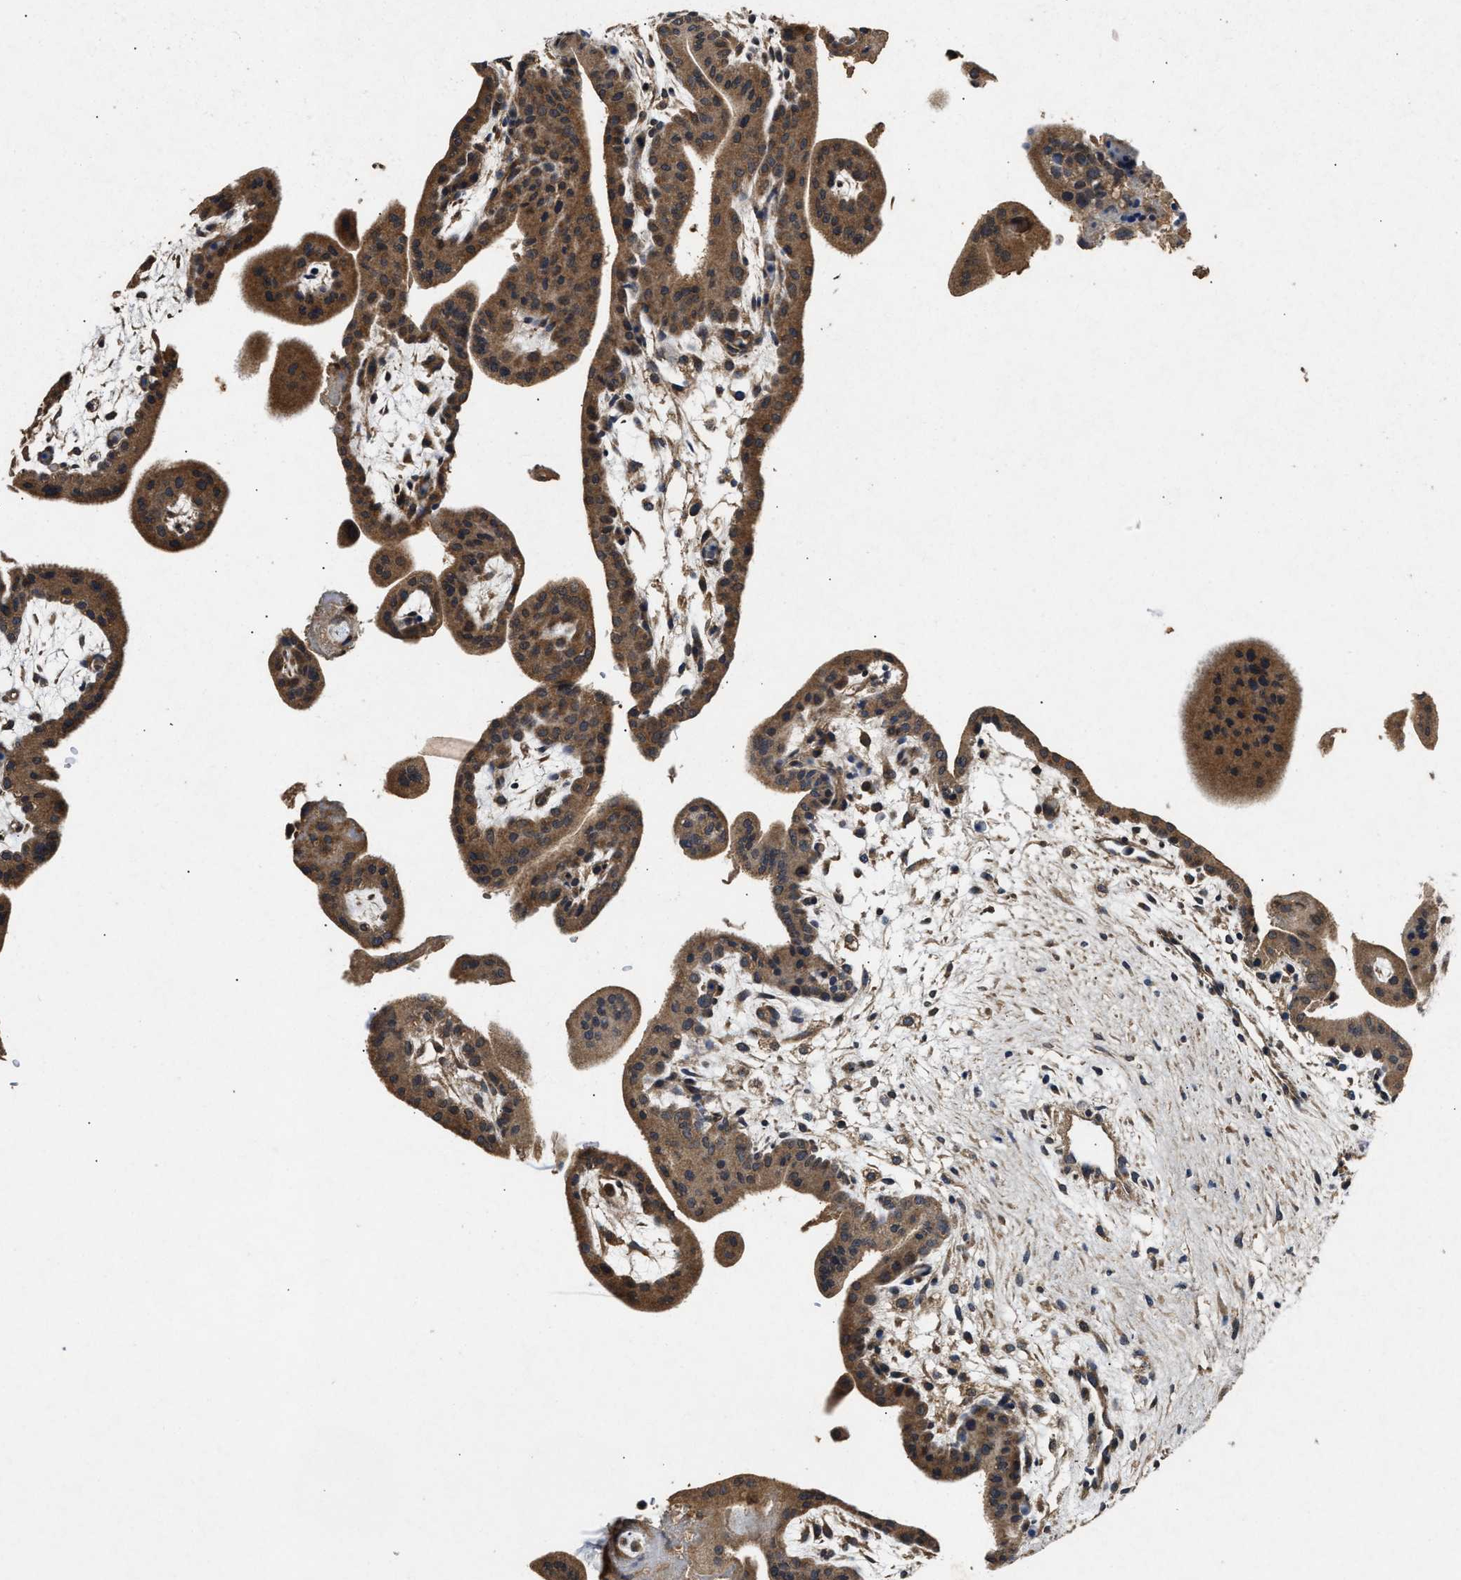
{"staining": {"intensity": "moderate", "quantity": ">75%", "location": "cytoplasmic/membranous"}, "tissue": "placenta", "cell_type": "Trophoblastic cells", "image_type": "normal", "snomed": [{"axis": "morphology", "description": "Normal tissue, NOS"}, {"axis": "topography", "description": "Placenta"}], "caption": "Benign placenta exhibits moderate cytoplasmic/membranous staining in about >75% of trophoblastic cells.", "gene": "PDAP1", "patient": {"sex": "female", "age": 35}}